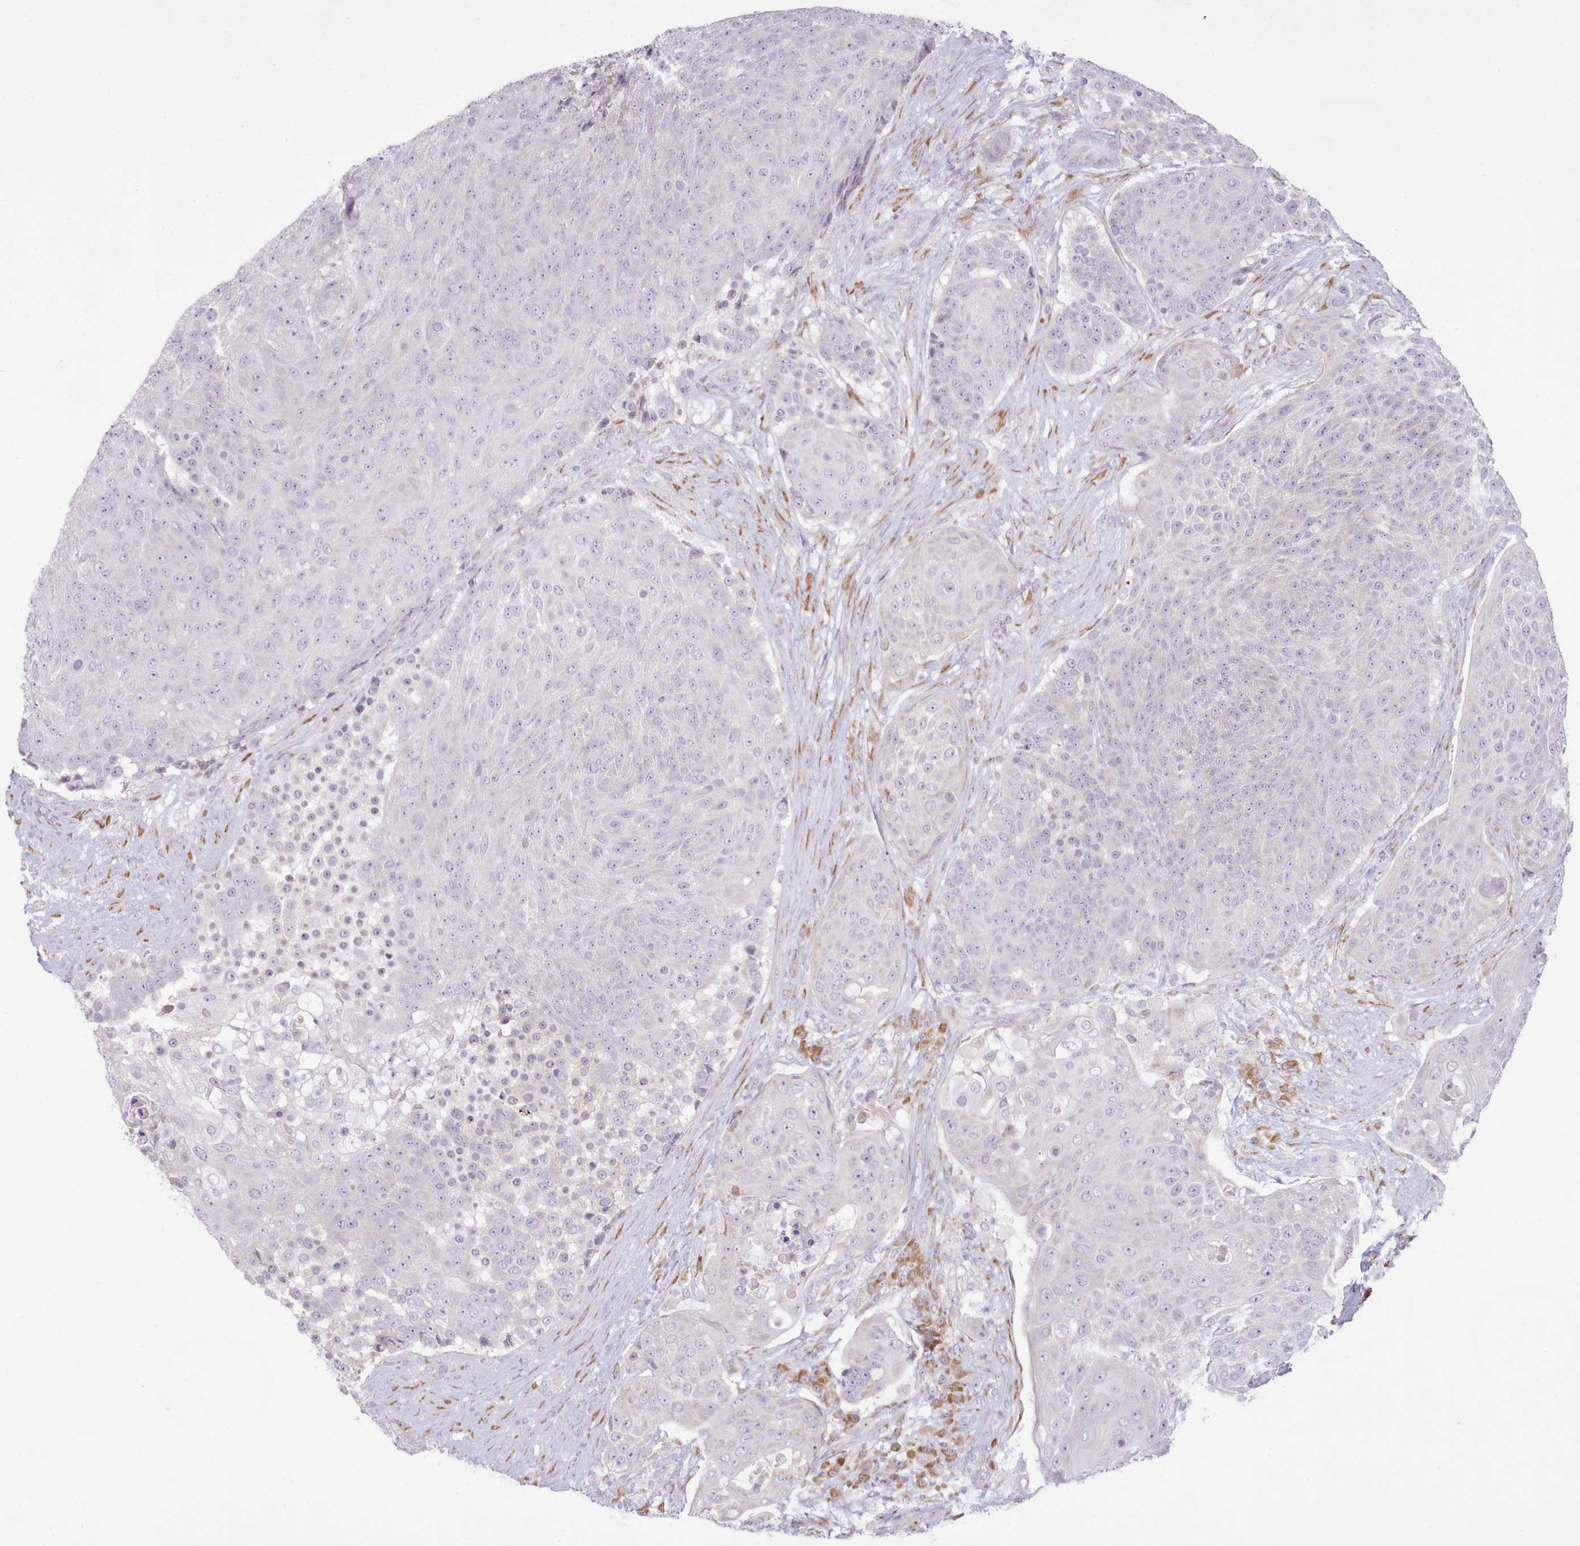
{"staining": {"intensity": "negative", "quantity": "none", "location": "none"}, "tissue": "urothelial cancer", "cell_type": "Tumor cells", "image_type": "cancer", "snomed": [{"axis": "morphology", "description": "Urothelial carcinoma, High grade"}, {"axis": "topography", "description": "Urinary bladder"}], "caption": "Human urothelial carcinoma (high-grade) stained for a protein using immunohistochemistry (IHC) reveals no expression in tumor cells.", "gene": "CCL1", "patient": {"sex": "female", "age": 63}}